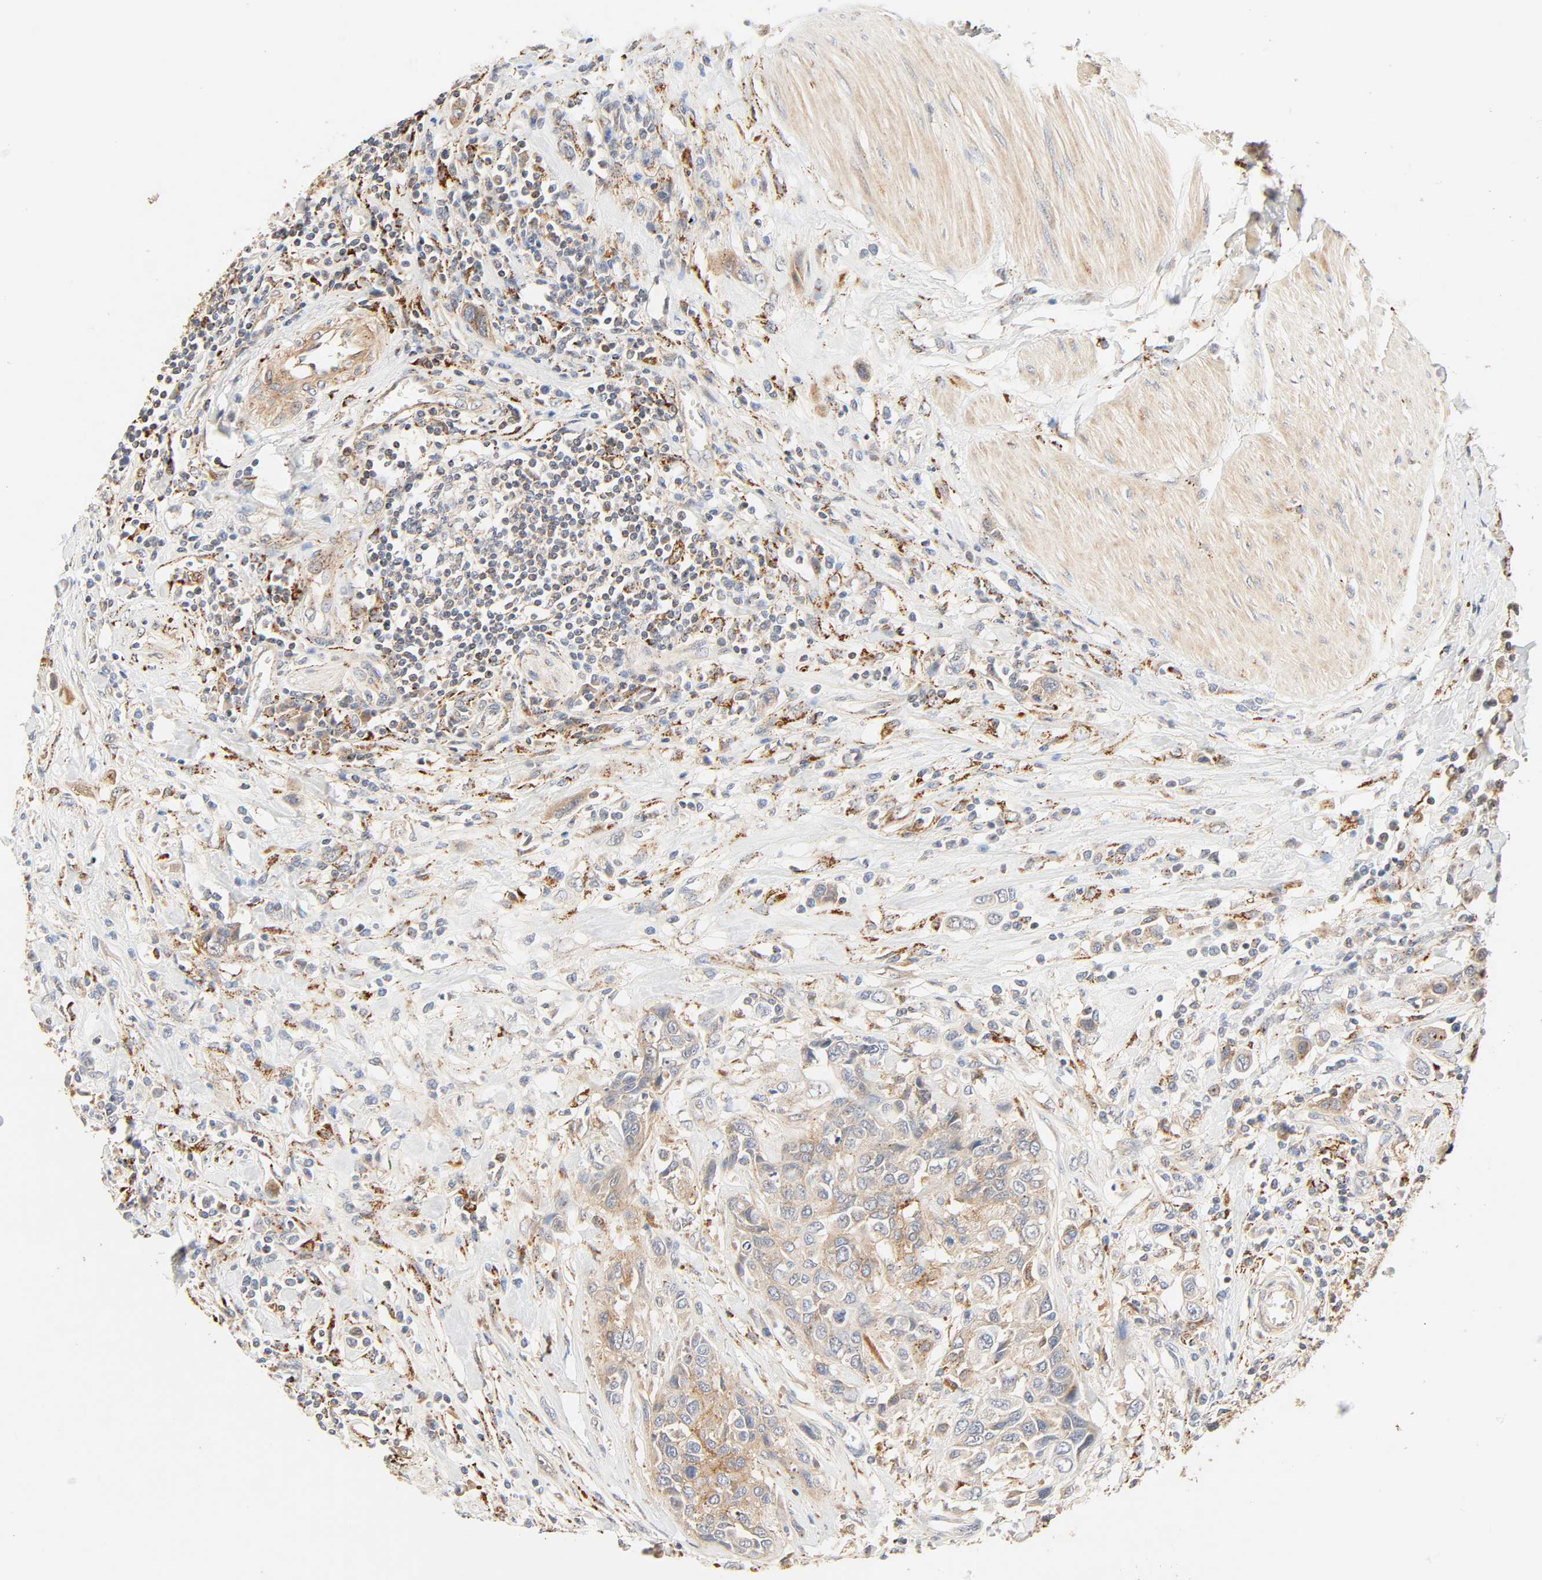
{"staining": {"intensity": "moderate", "quantity": ">75%", "location": "cytoplasmic/membranous"}, "tissue": "urothelial cancer", "cell_type": "Tumor cells", "image_type": "cancer", "snomed": [{"axis": "morphology", "description": "Urothelial carcinoma, High grade"}, {"axis": "topography", "description": "Urinary bladder"}], "caption": "High-grade urothelial carcinoma was stained to show a protein in brown. There is medium levels of moderate cytoplasmic/membranous positivity in about >75% of tumor cells. (IHC, brightfield microscopy, high magnification).", "gene": "MAPK6", "patient": {"sex": "male", "age": 50}}